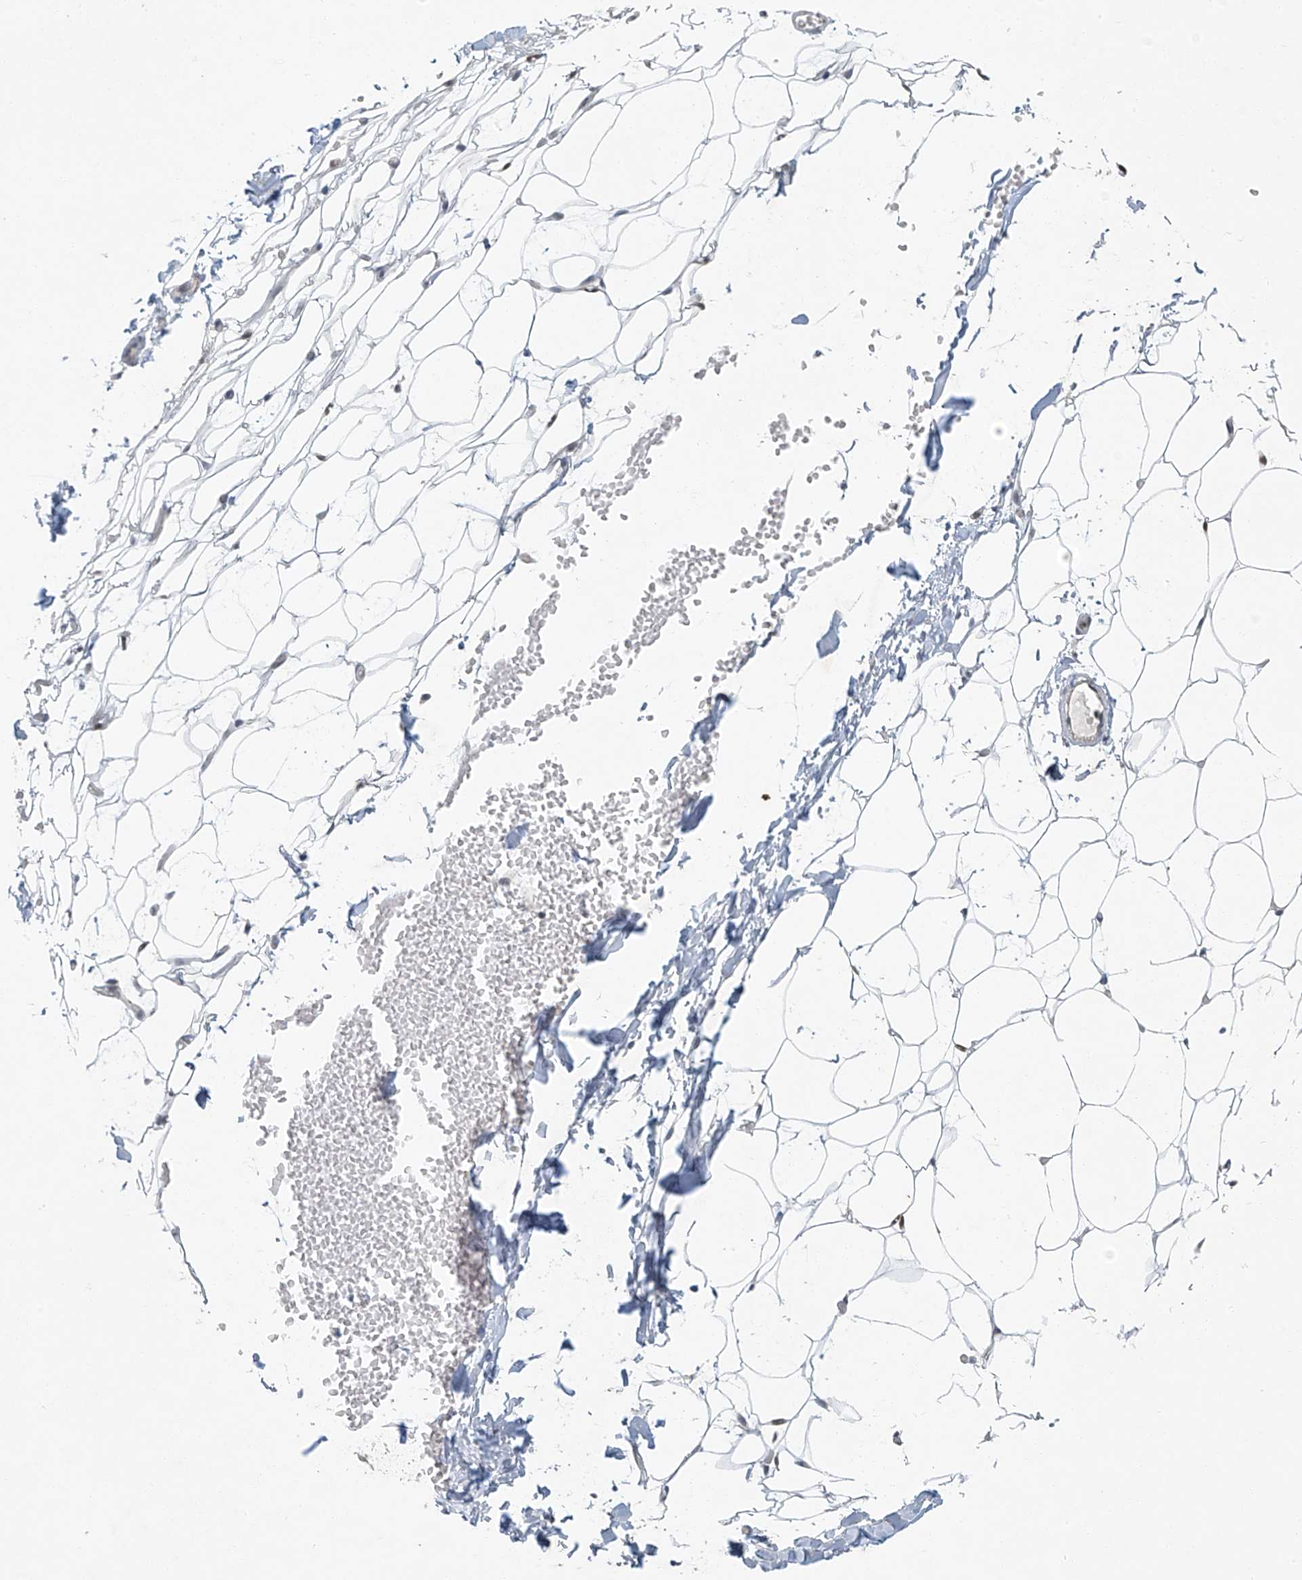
{"staining": {"intensity": "negative", "quantity": "none", "location": "none"}, "tissue": "adipose tissue", "cell_type": "Adipocytes", "image_type": "normal", "snomed": [{"axis": "morphology", "description": "Normal tissue, NOS"}, {"axis": "topography", "description": "Breast"}], "caption": "Histopathology image shows no significant protein expression in adipocytes of normal adipose tissue.", "gene": "TAF8", "patient": {"sex": "female", "age": 23}}